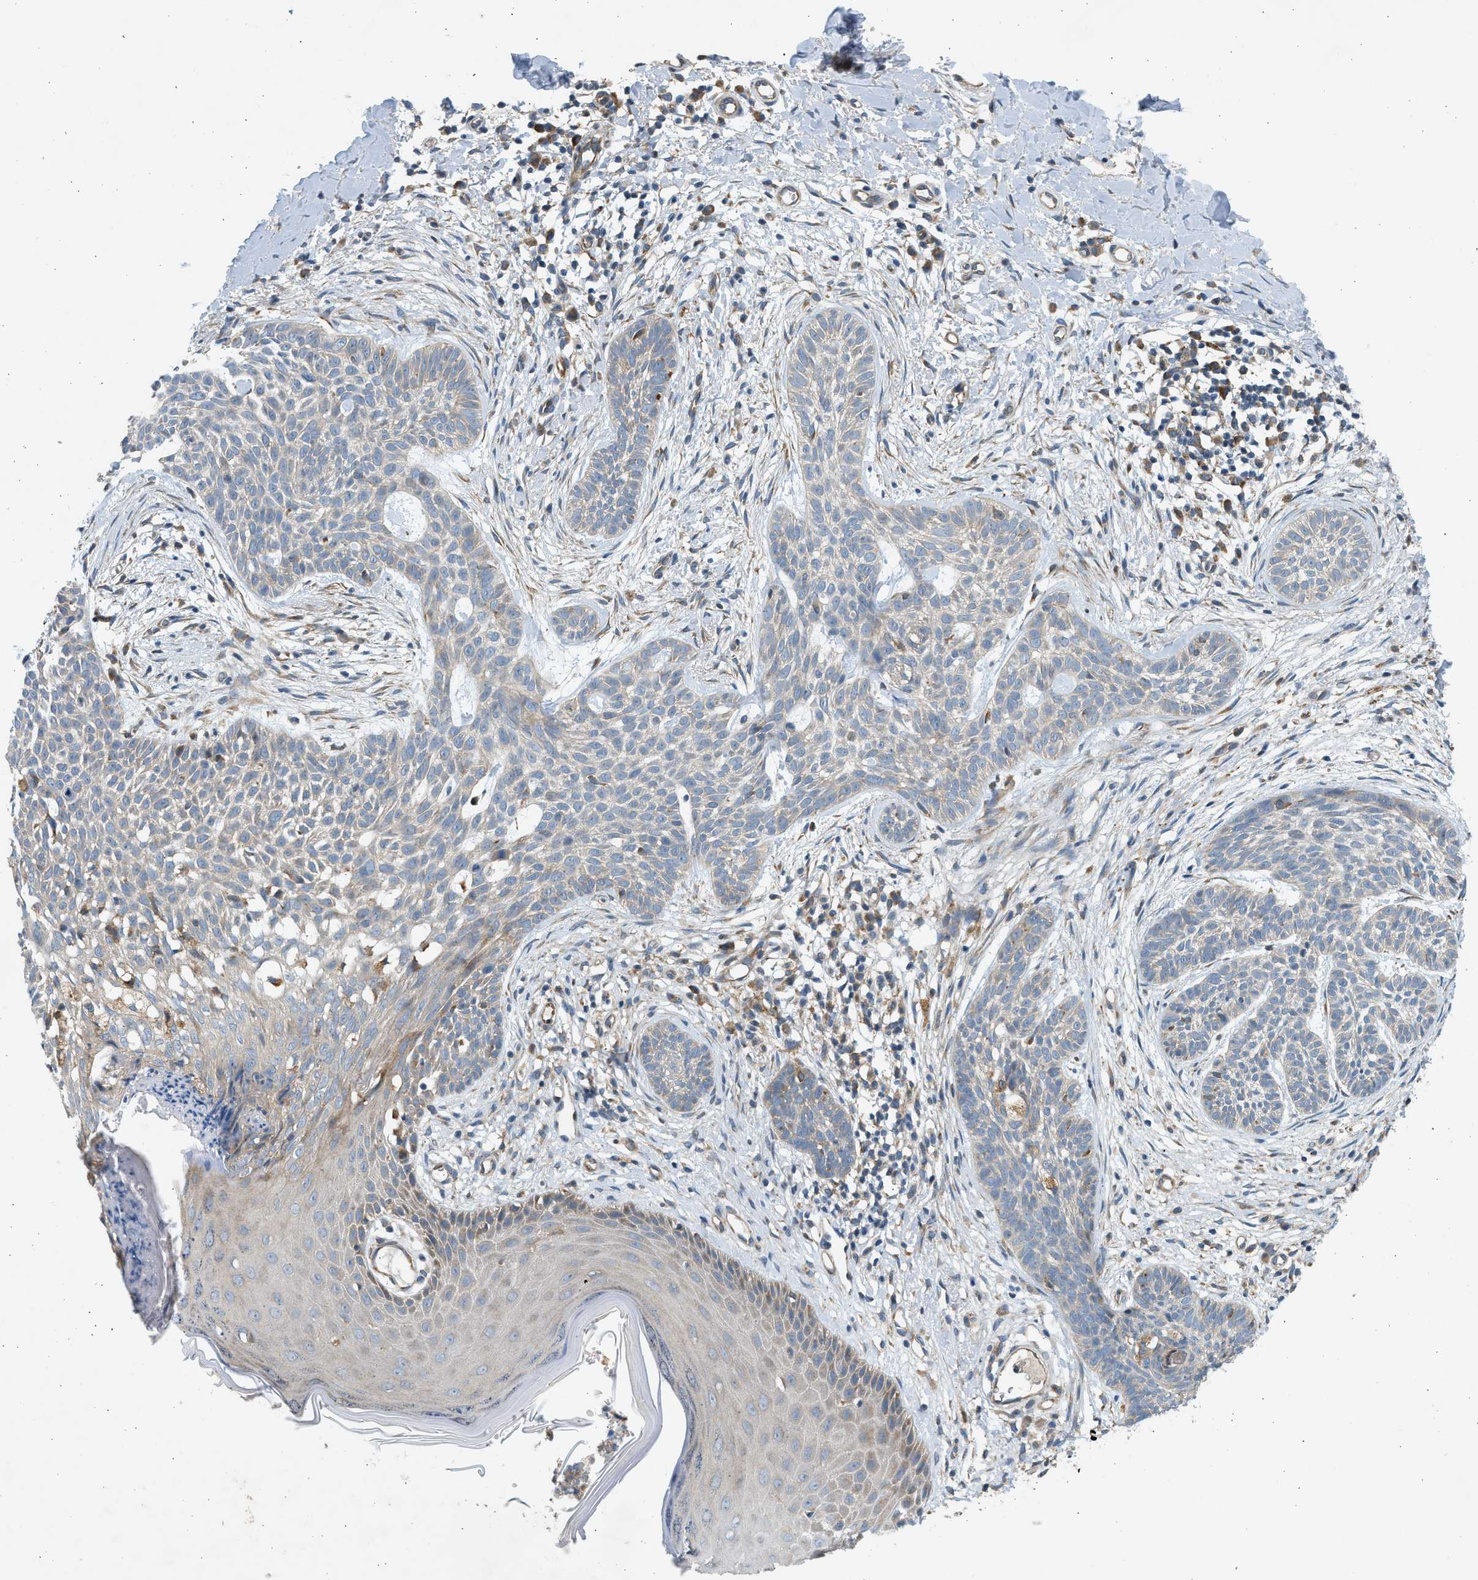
{"staining": {"intensity": "negative", "quantity": "none", "location": "none"}, "tissue": "skin cancer", "cell_type": "Tumor cells", "image_type": "cancer", "snomed": [{"axis": "morphology", "description": "Basal cell carcinoma"}, {"axis": "topography", "description": "Skin"}], "caption": "The immunohistochemistry micrograph has no significant positivity in tumor cells of skin cancer tissue.", "gene": "KDELR2", "patient": {"sex": "female", "age": 59}}